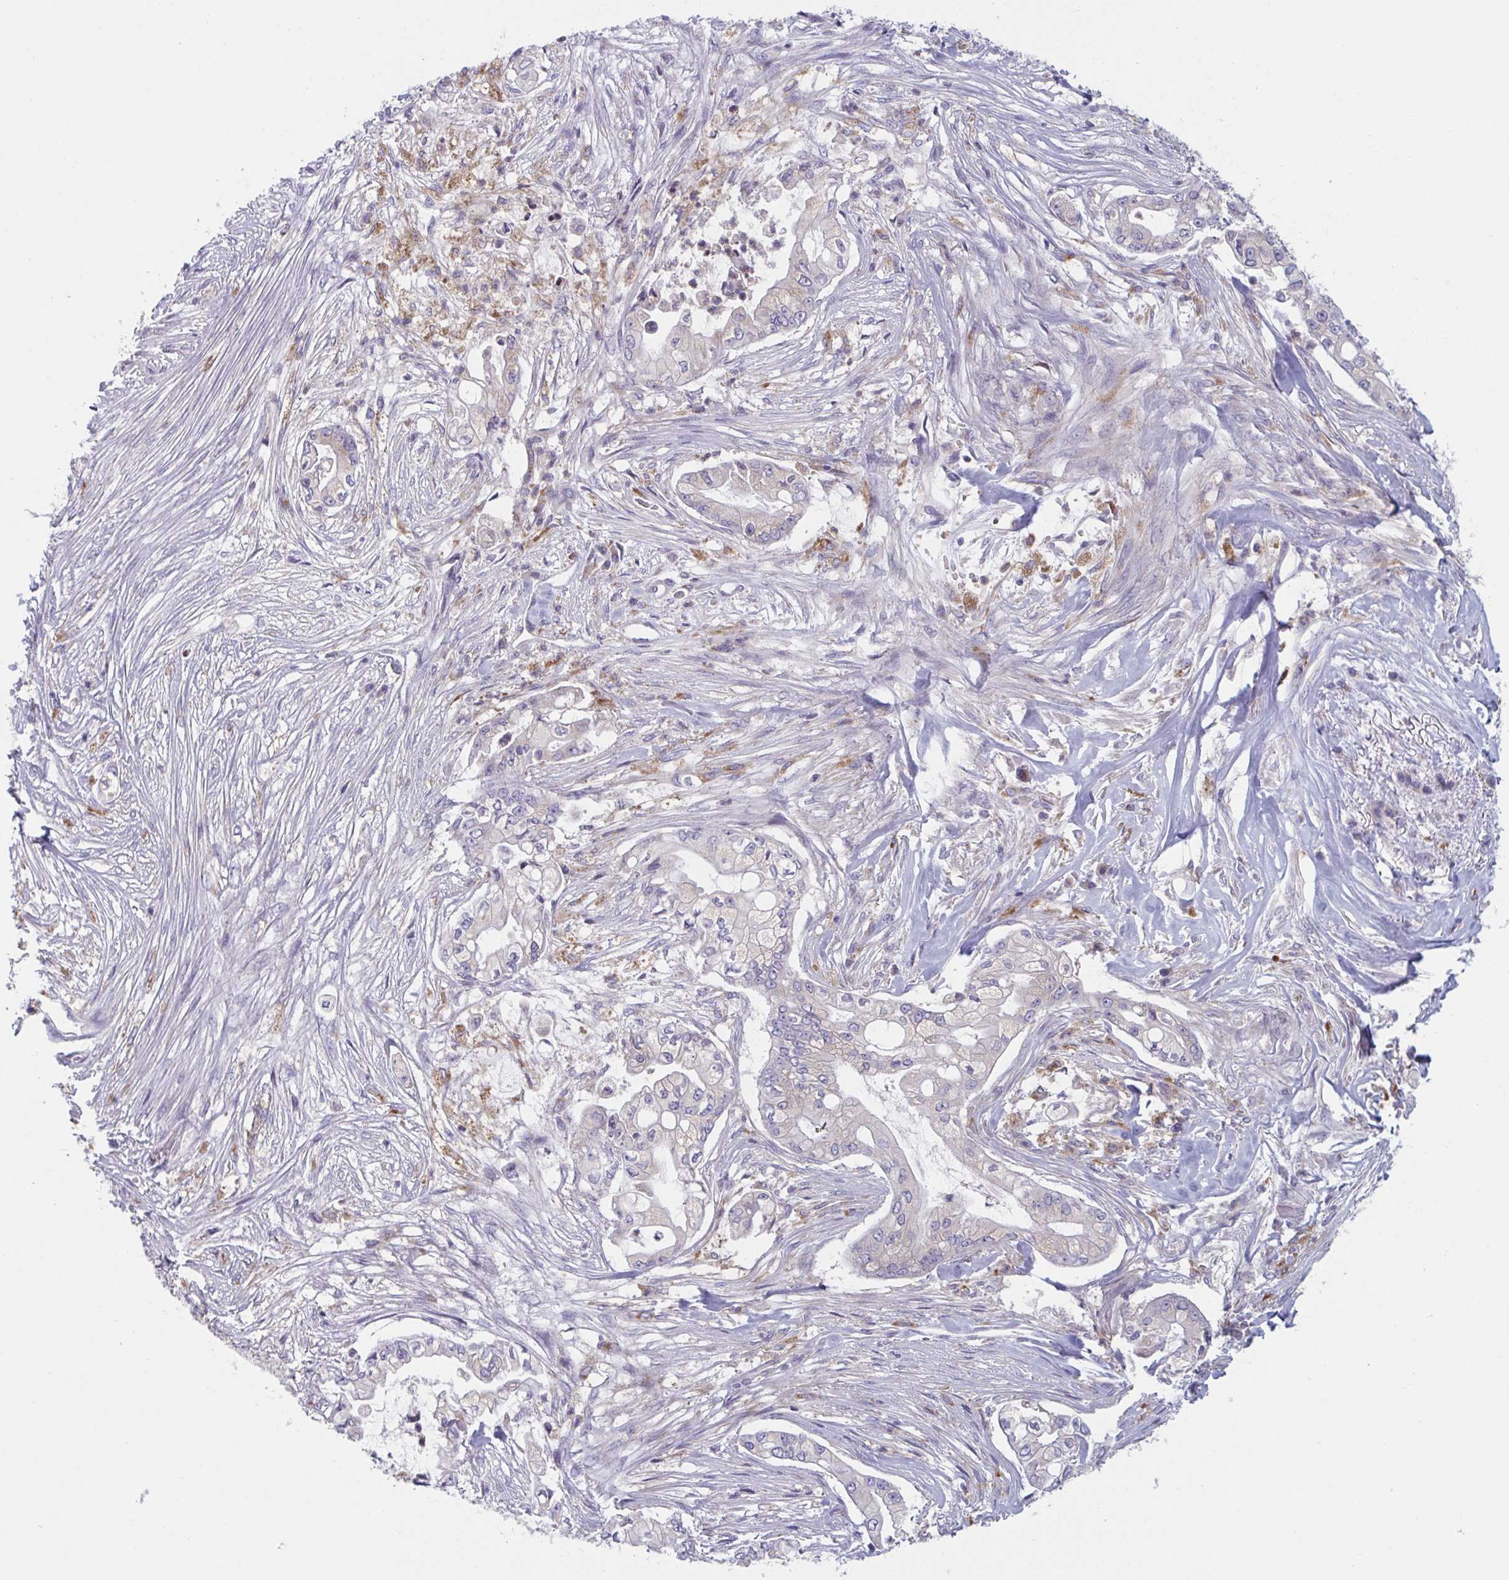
{"staining": {"intensity": "negative", "quantity": "none", "location": "none"}, "tissue": "pancreatic cancer", "cell_type": "Tumor cells", "image_type": "cancer", "snomed": [{"axis": "morphology", "description": "Adenocarcinoma, NOS"}, {"axis": "topography", "description": "Pancreas"}], "caption": "The photomicrograph demonstrates no staining of tumor cells in pancreatic adenocarcinoma. (Brightfield microscopy of DAB (3,3'-diaminobenzidine) immunohistochemistry at high magnification).", "gene": "NIPSNAP1", "patient": {"sex": "female", "age": 69}}